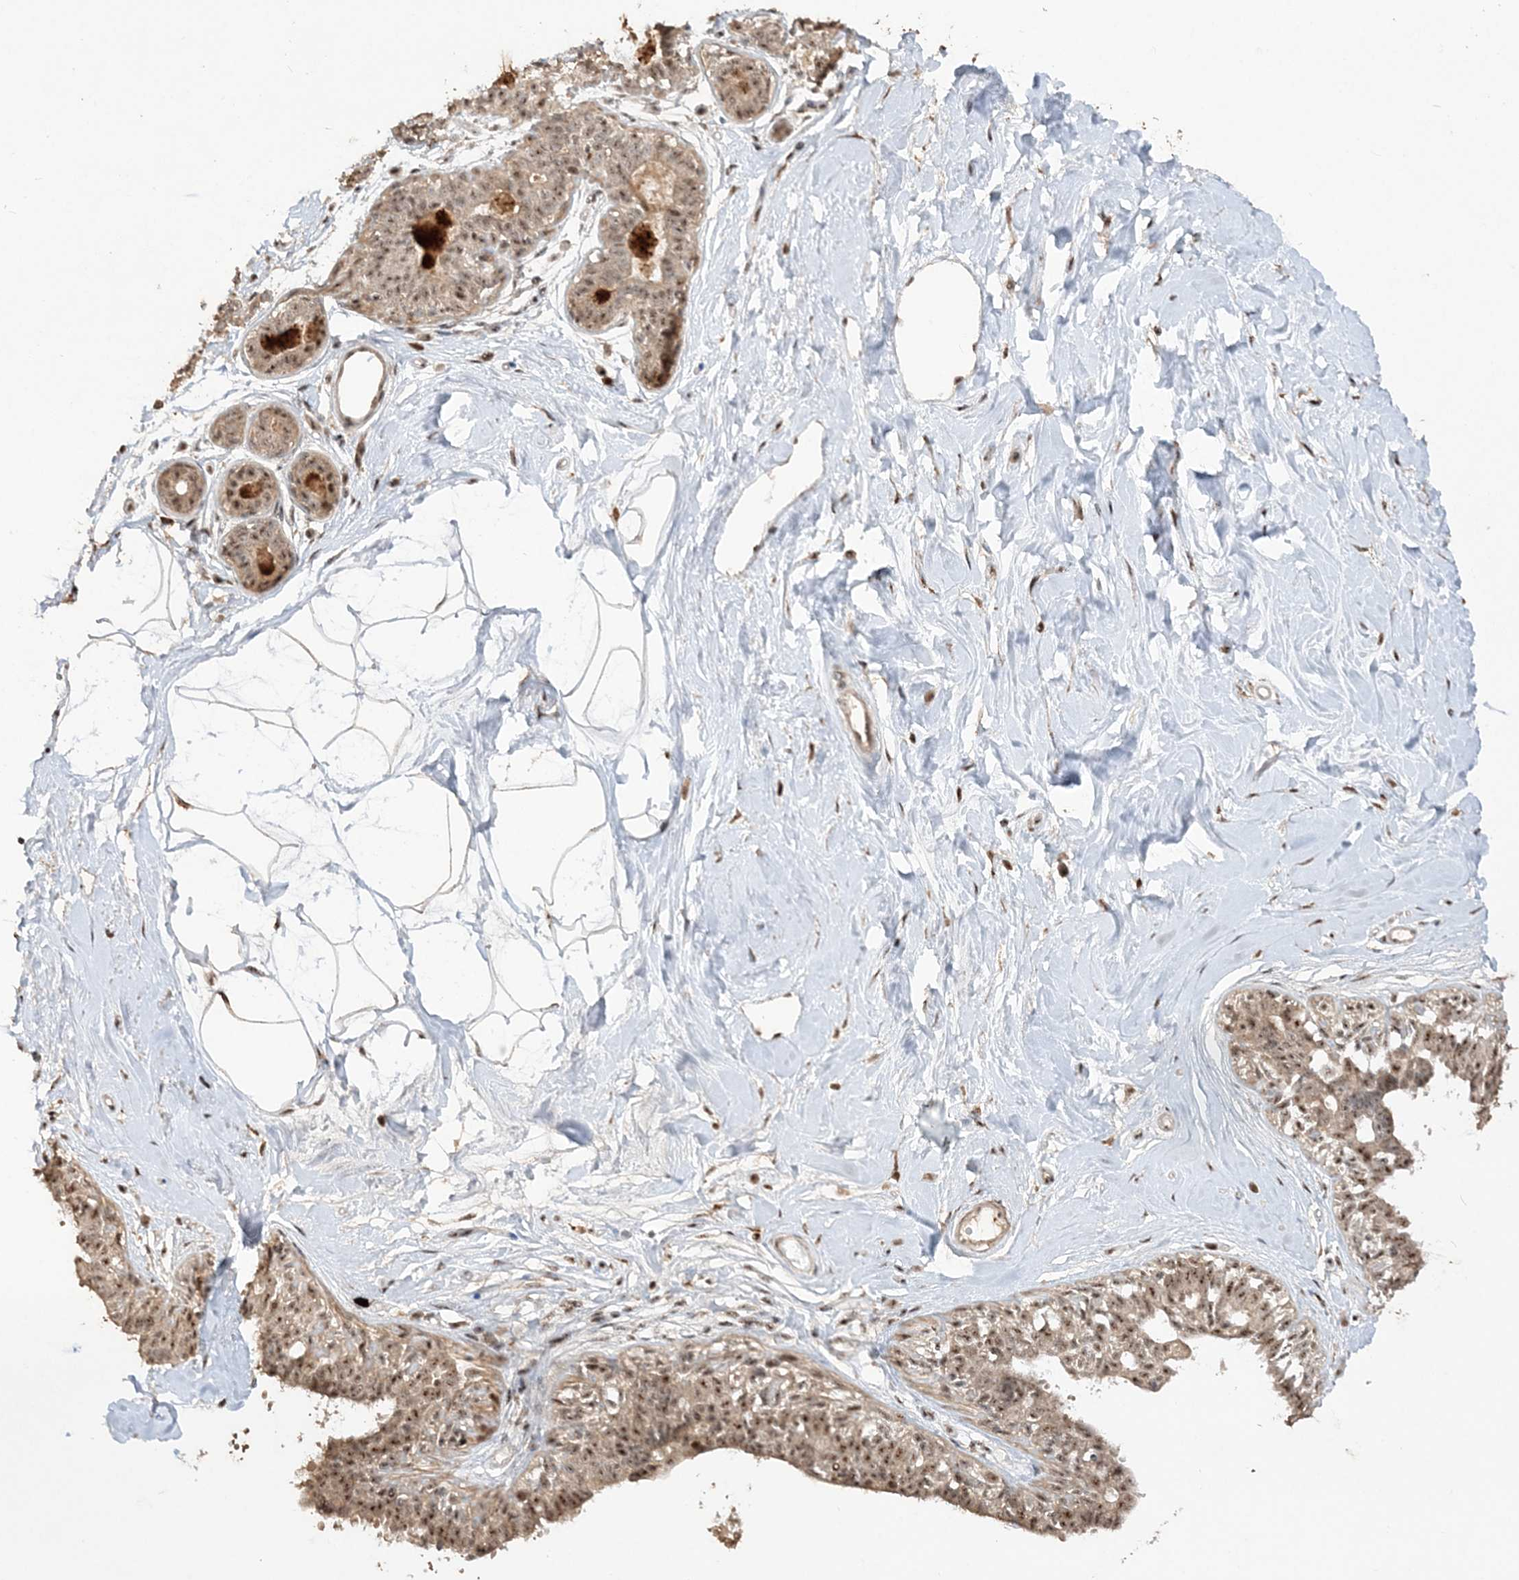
{"staining": {"intensity": "moderate", "quantity": ">75%", "location": "nuclear"}, "tissue": "breast", "cell_type": "Adipocytes", "image_type": "normal", "snomed": [{"axis": "morphology", "description": "Normal tissue, NOS"}, {"axis": "topography", "description": "Breast"}], "caption": "Normal breast was stained to show a protein in brown. There is medium levels of moderate nuclear staining in about >75% of adipocytes.", "gene": "POLR3B", "patient": {"sex": "female", "age": 45}}